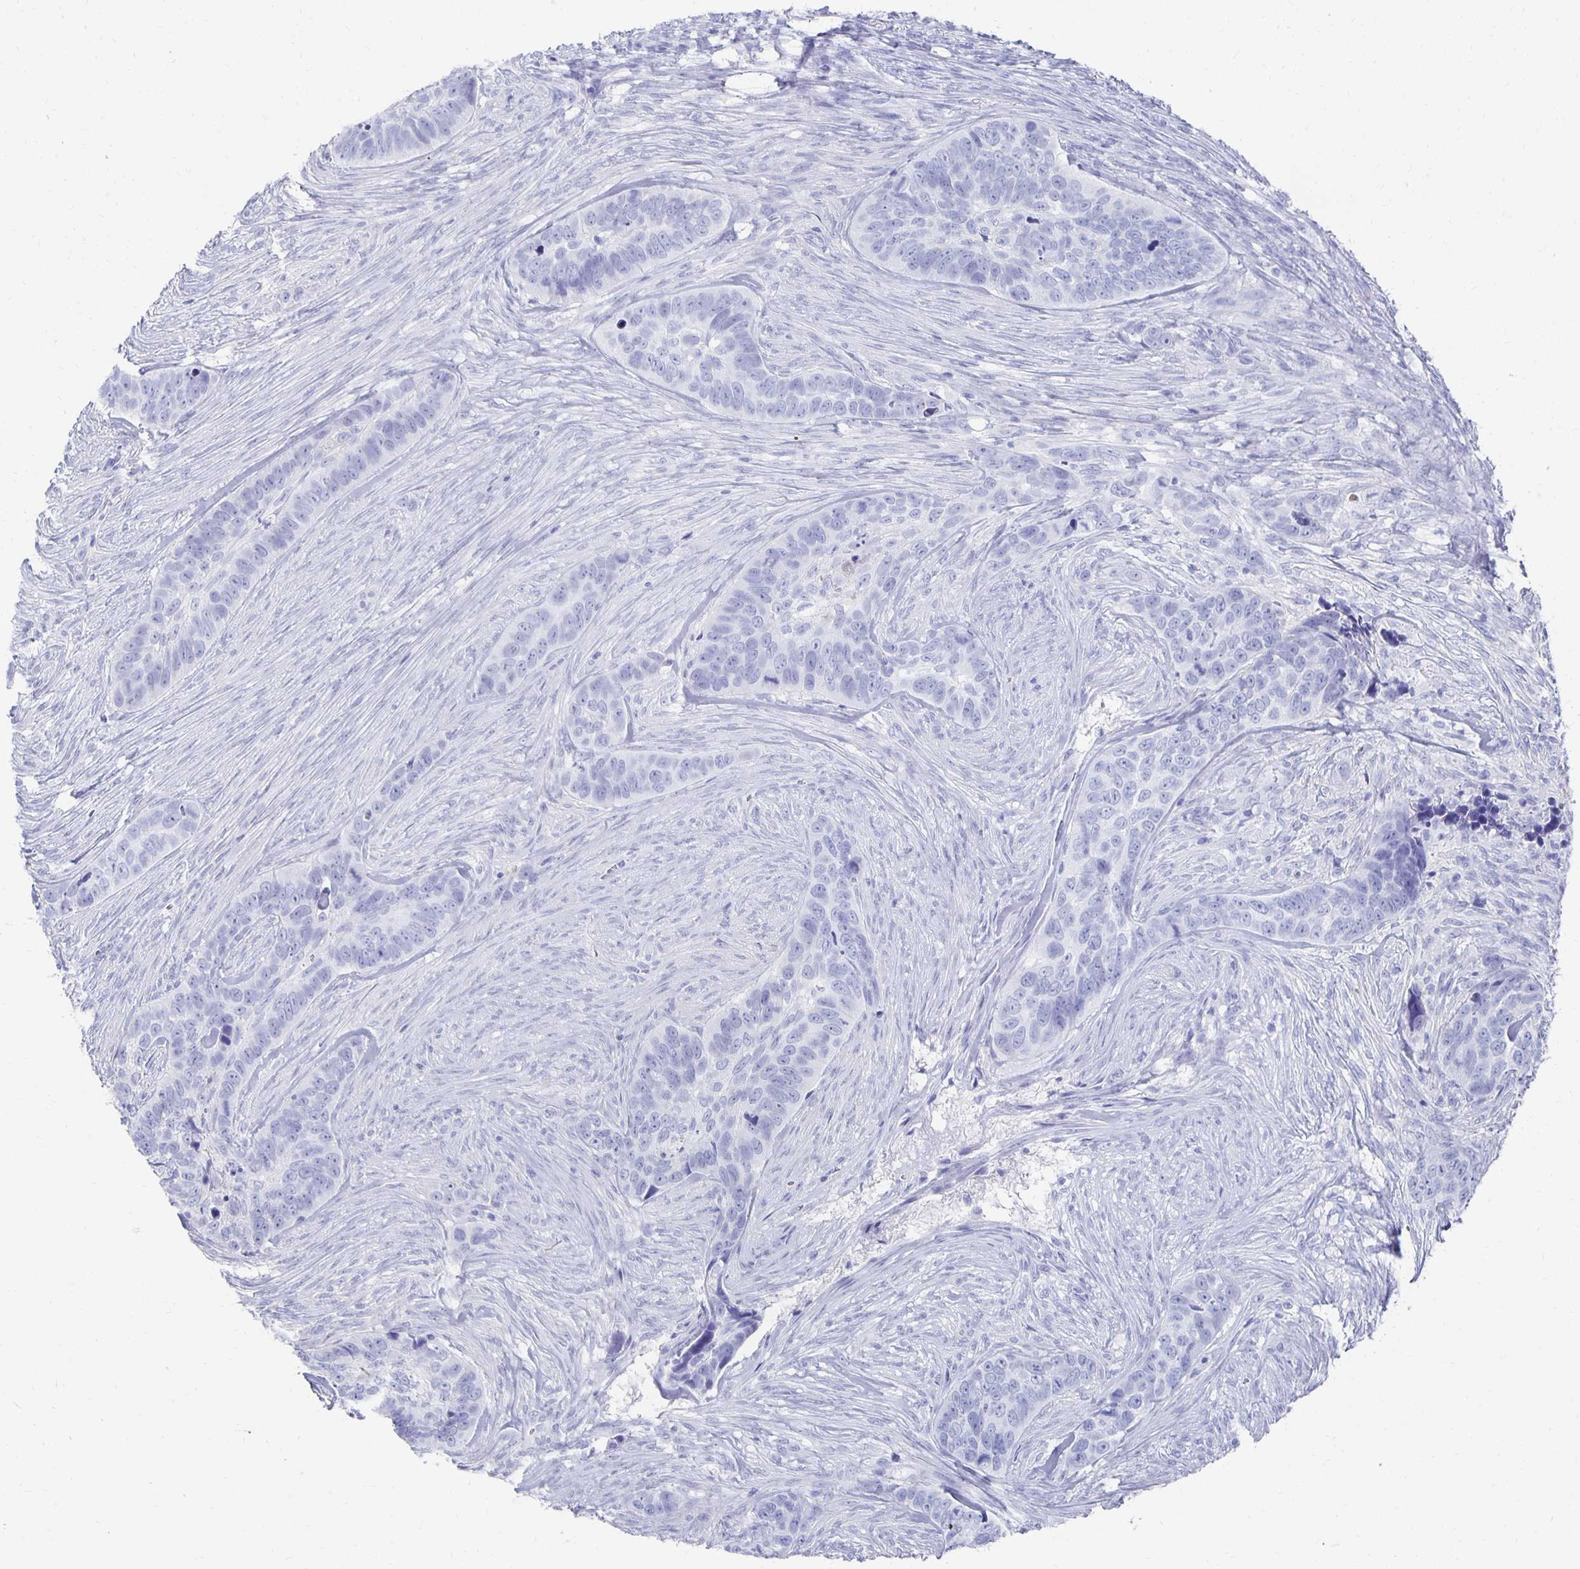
{"staining": {"intensity": "negative", "quantity": "none", "location": "none"}, "tissue": "skin cancer", "cell_type": "Tumor cells", "image_type": "cancer", "snomed": [{"axis": "morphology", "description": "Basal cell carcinoma"}, {"axis": "topography", "description": "Skin"}], "caption": "Immunohistochemistry histopathology image of neoplastic tissue: human skin cancer stained with DAB exhibits no significant protein staining in tumor cells.", "gene": "PRDM7", "patient": {"sex": "female", "age": 82}}